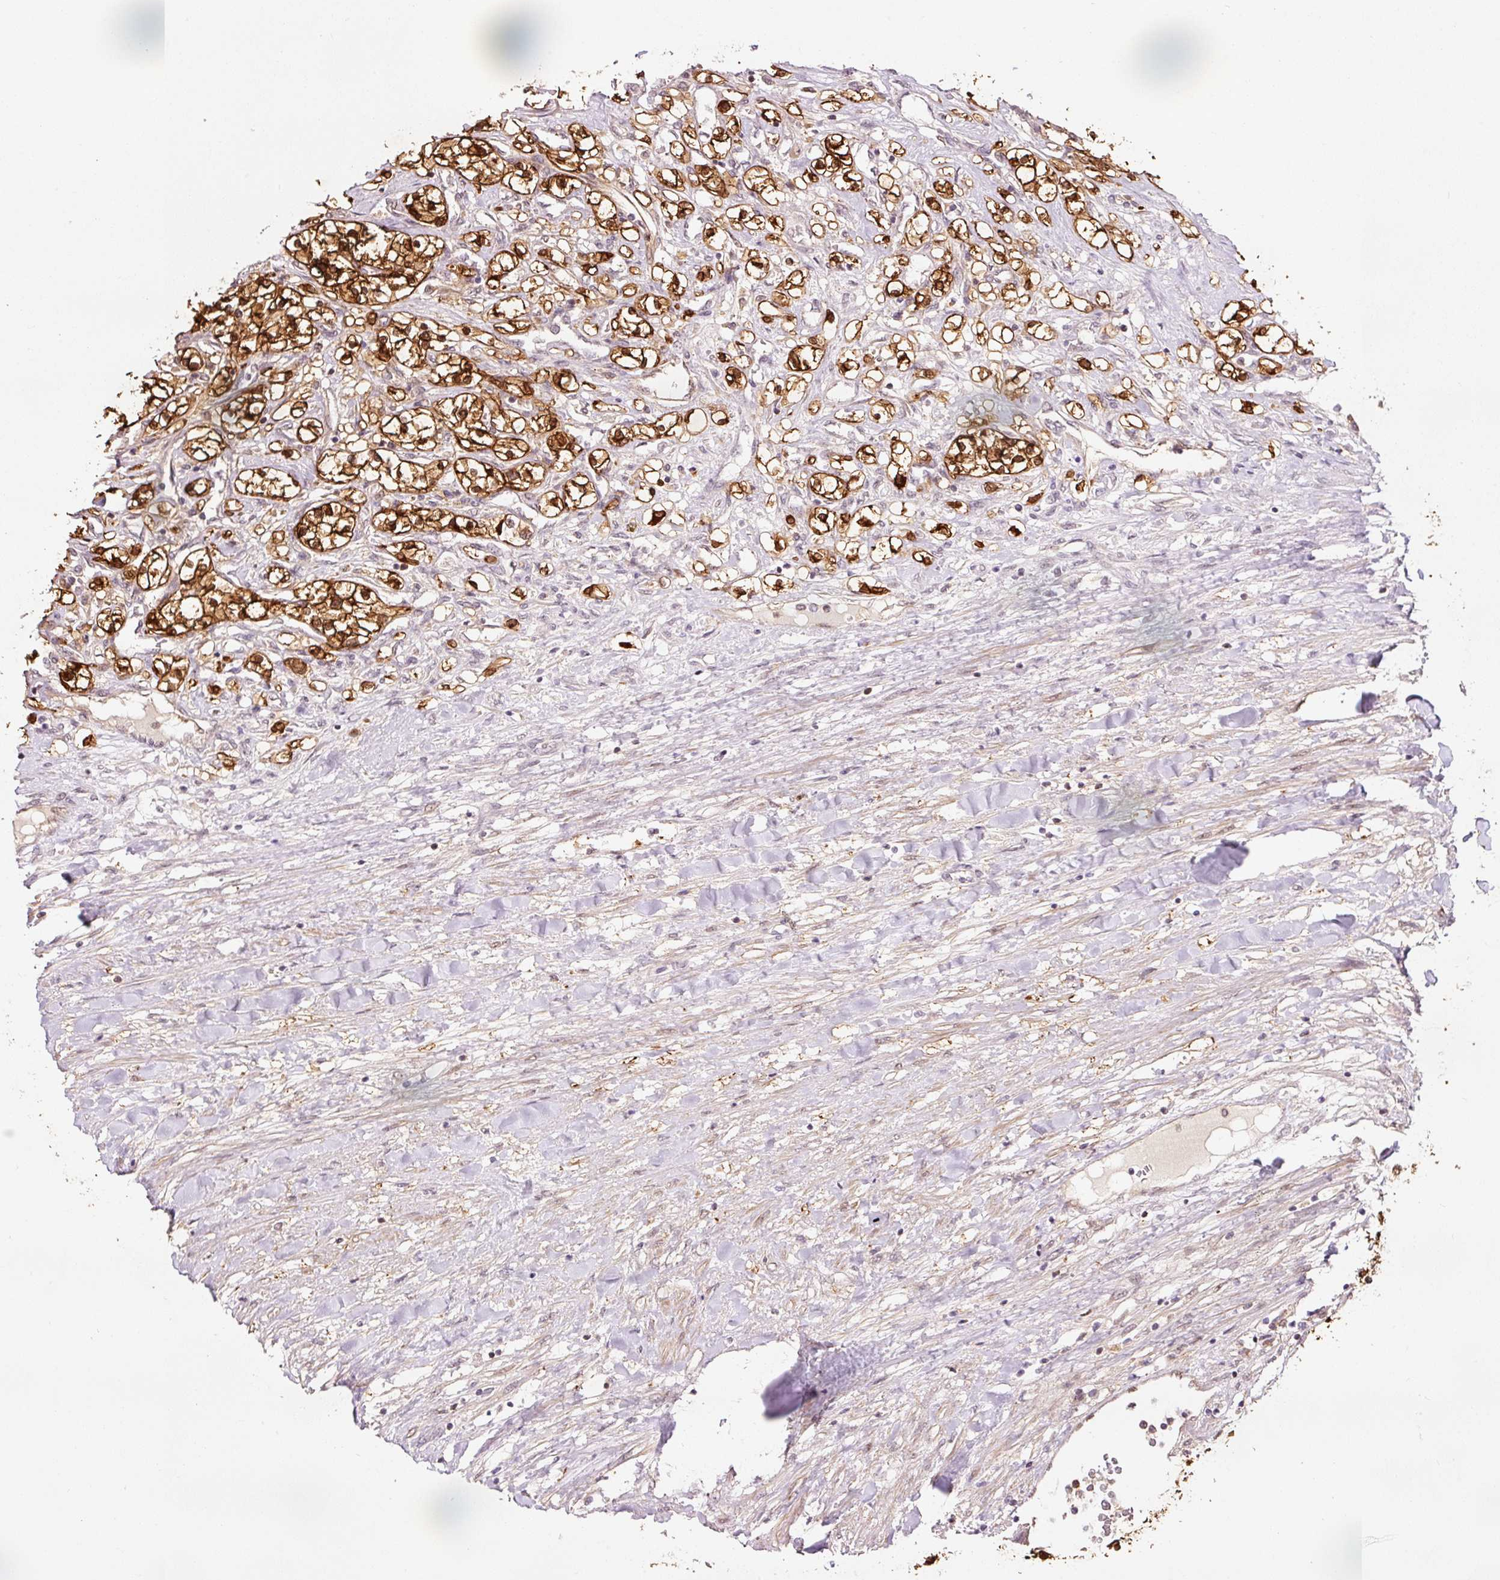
{"staining": {"intensity": "strong", "quantity": ">75%", "location": "cytoplasmic/membranous,nuclear"}, "tissue": "renal cancer", "cell_type": "Tumor cells", "image_type": "cancer", "snomed": [{"axis": "morphology", "description": "Adenocarcinoma, NOS"}, {"axis": "topography", "description": "Kidney"}], "caption": "Protein analysis of adenocarcinoma (renal) tissue displays strong cytoplasmic/membranous and nuclear expression in approximately >75% of tumor cells.", "gene": "FBXL14", "patient": {"sex": "male", "age": 68}}